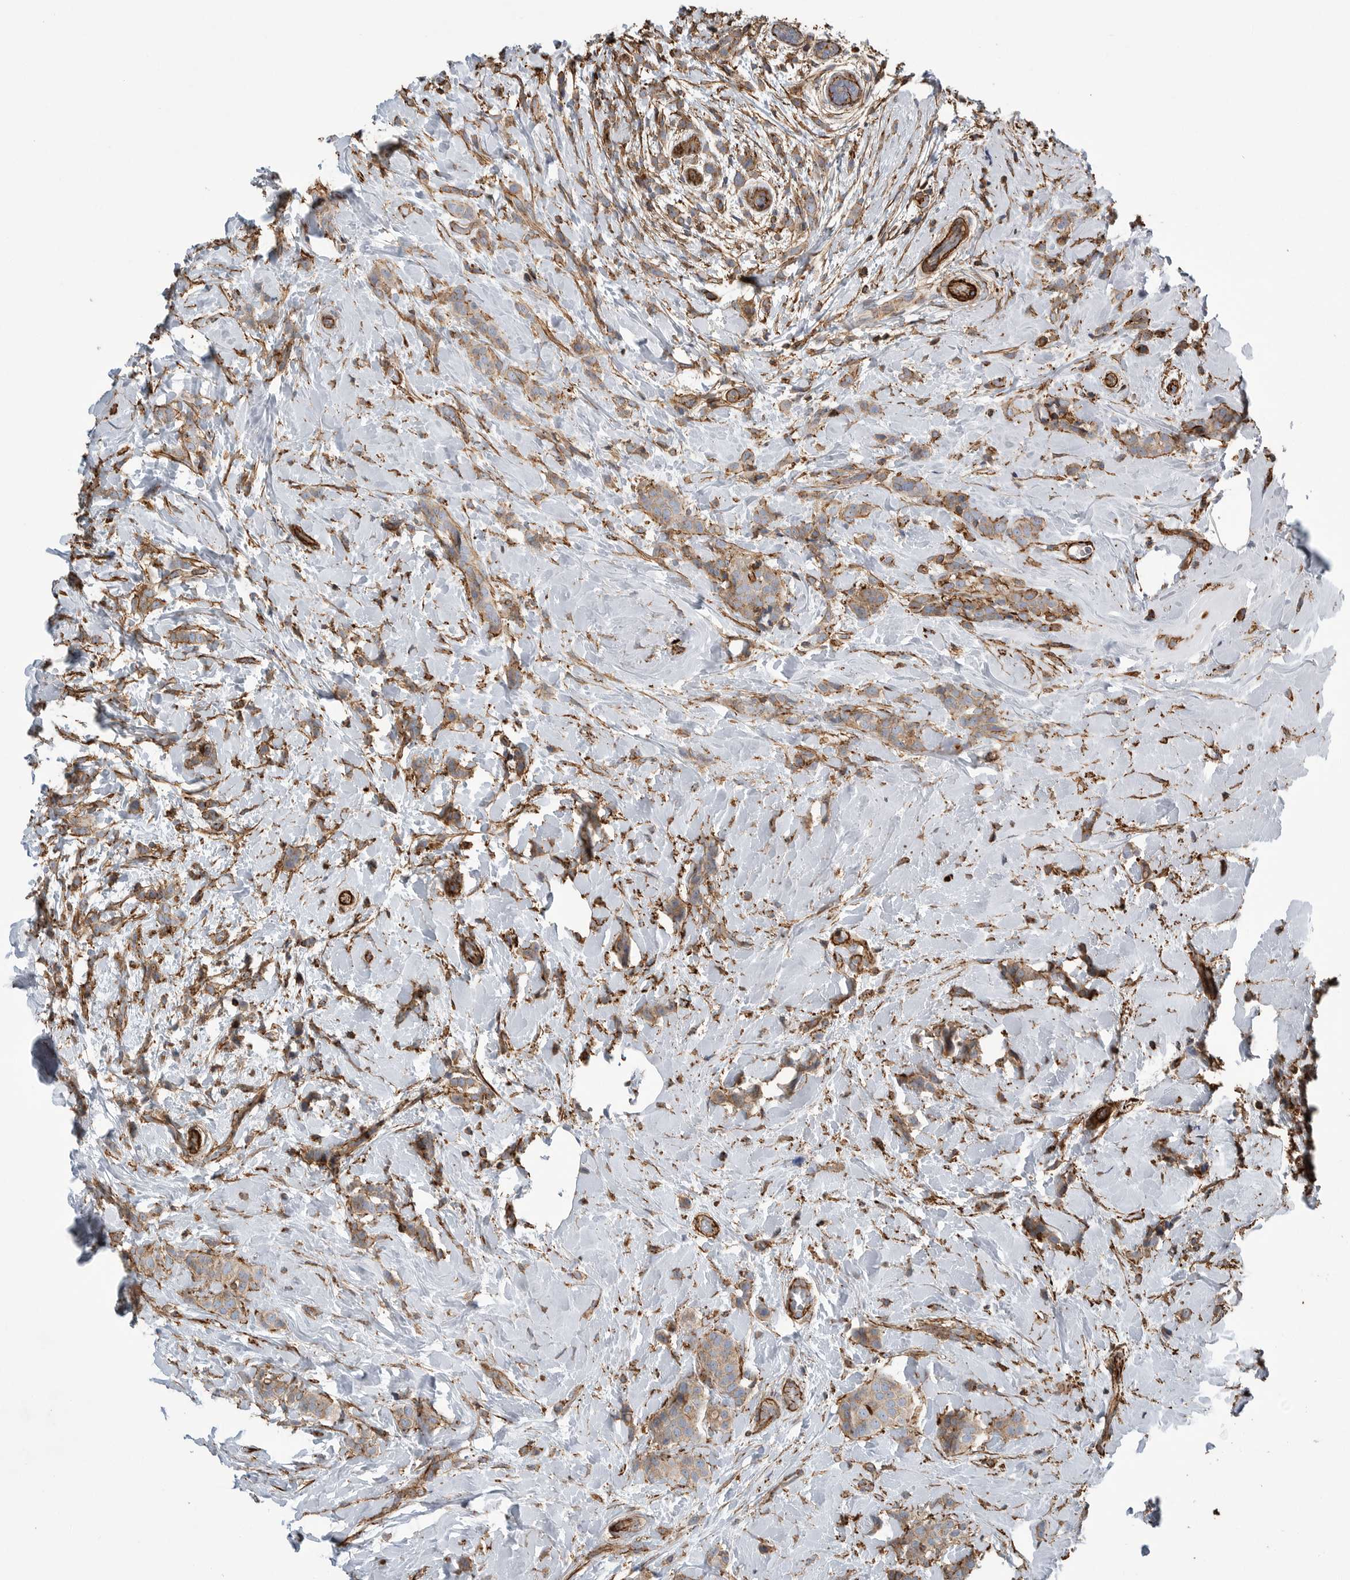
{"staining": {"intensity": "moderate", "quantity": ">75%", "location": "cytoplasmic/membranous"}, "tissue": "breast cancer", "cell_type": "Tumor cells", "image_type": "cancer", "snomed": [{"axis": "morphology", "description": "Lobular carcinoma, in situ"}, {"axis": "morphology", "description": "Lobular carcinoma"}, {"axis": "topography", "description": "Breast"}], "caption": "Moderate cytoplasmic/membranous protein staining is seen in approximately >75% of tumor cells in breast cancer (lobular carcinoma).", "gene": "GPER1", "patient": {"sex": "female", "age": 41}}